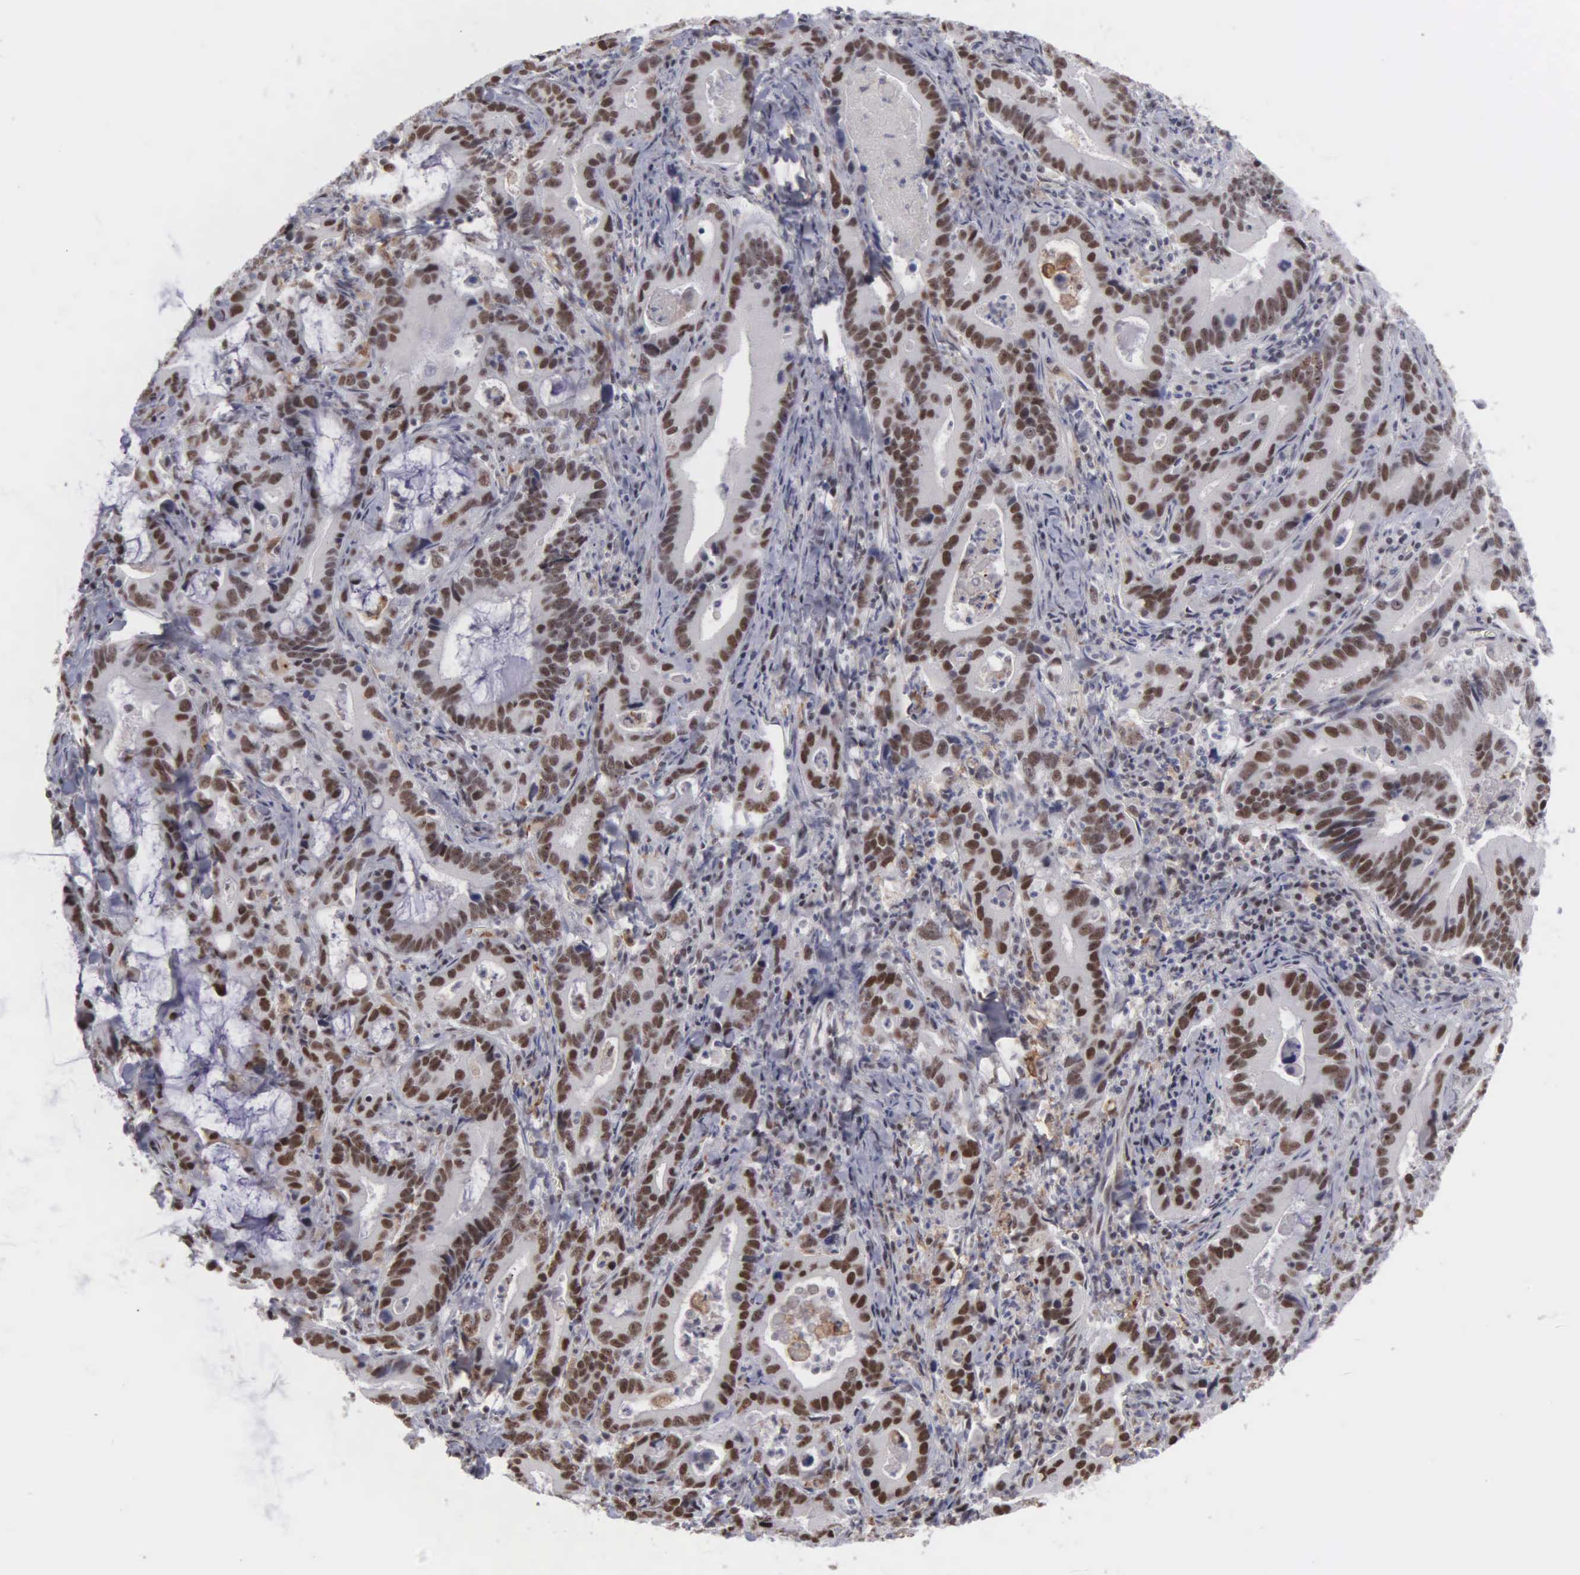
{"staining": {"intensity": "strong", "quantity": "25%-75%", "location": "nuclear"}, "tissue": "stomach cancer", "cell_type": "Tumor cells", "image_type": "cancer", "snomed": [{"axis": "morphology", "description": "Adenocarcinoma, NOS"}, {"axis": "topography", "description": "Stomach, upper"}], "caption": "Approximately 25%-75% of tumor cells in human stomach cancer (adenocarcinoma) show strong nuclear protein staining as visualized by brown immunohistochemical staining.", "gene": "KIAA0586", "patient": {"sex": "male", "age": 63}}